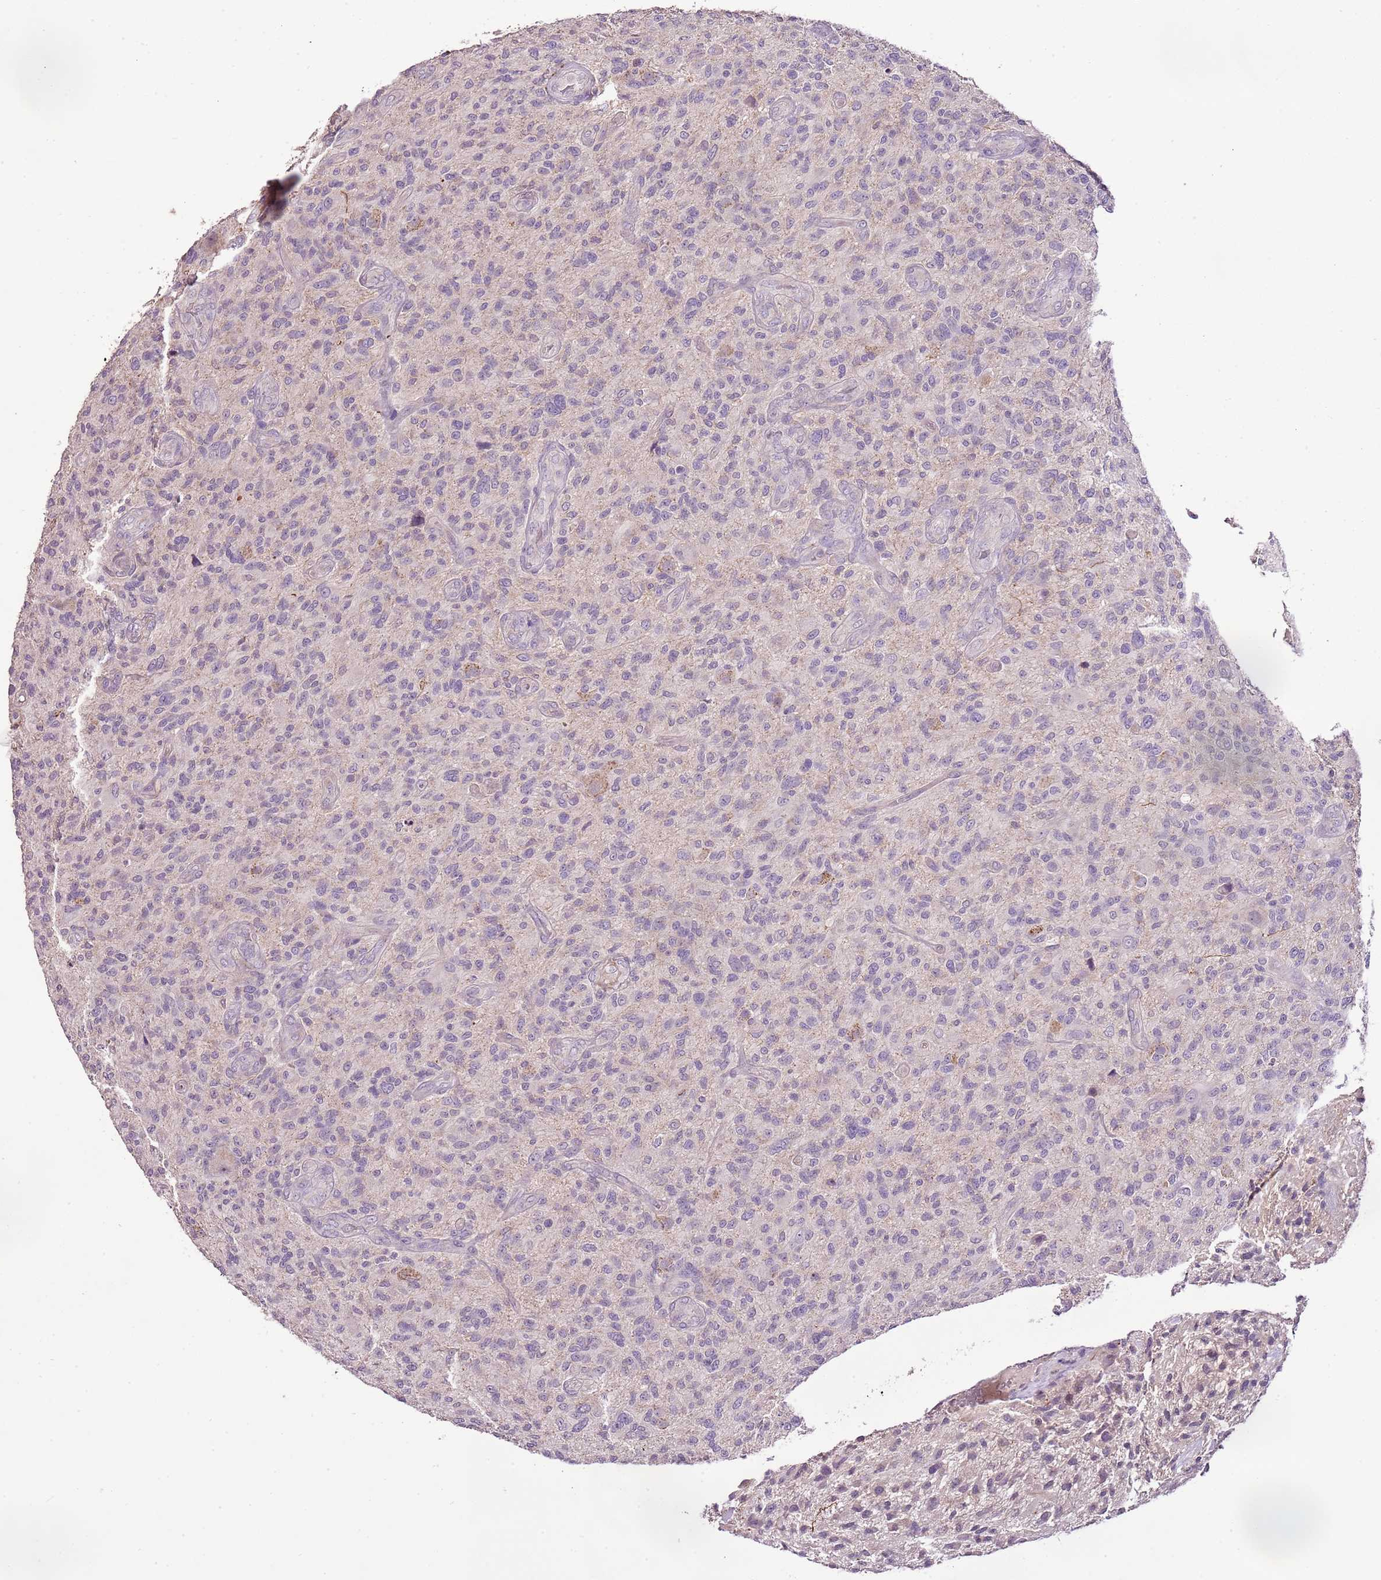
{"staining": {"intensity": "negative", "quantity": "none", "location": "none"}, "tissue": "glioma", "cell_type": "Tumor cells", "image_type": "cancer", "snomed": [{"axis": "morphology", "description": "Glioma, malignant, High grade"}, {"axis": "topography", "description": "Brain"}], "caption": "Immunohistochemical staining of malignant glioma (high-grade) reveals no significant positivity in tumor cells. (Brightfield microscopy of DAB IHC at high magnification).", "gene": "CMKLR1", "patient": {"sex": "male", "age": 47}}